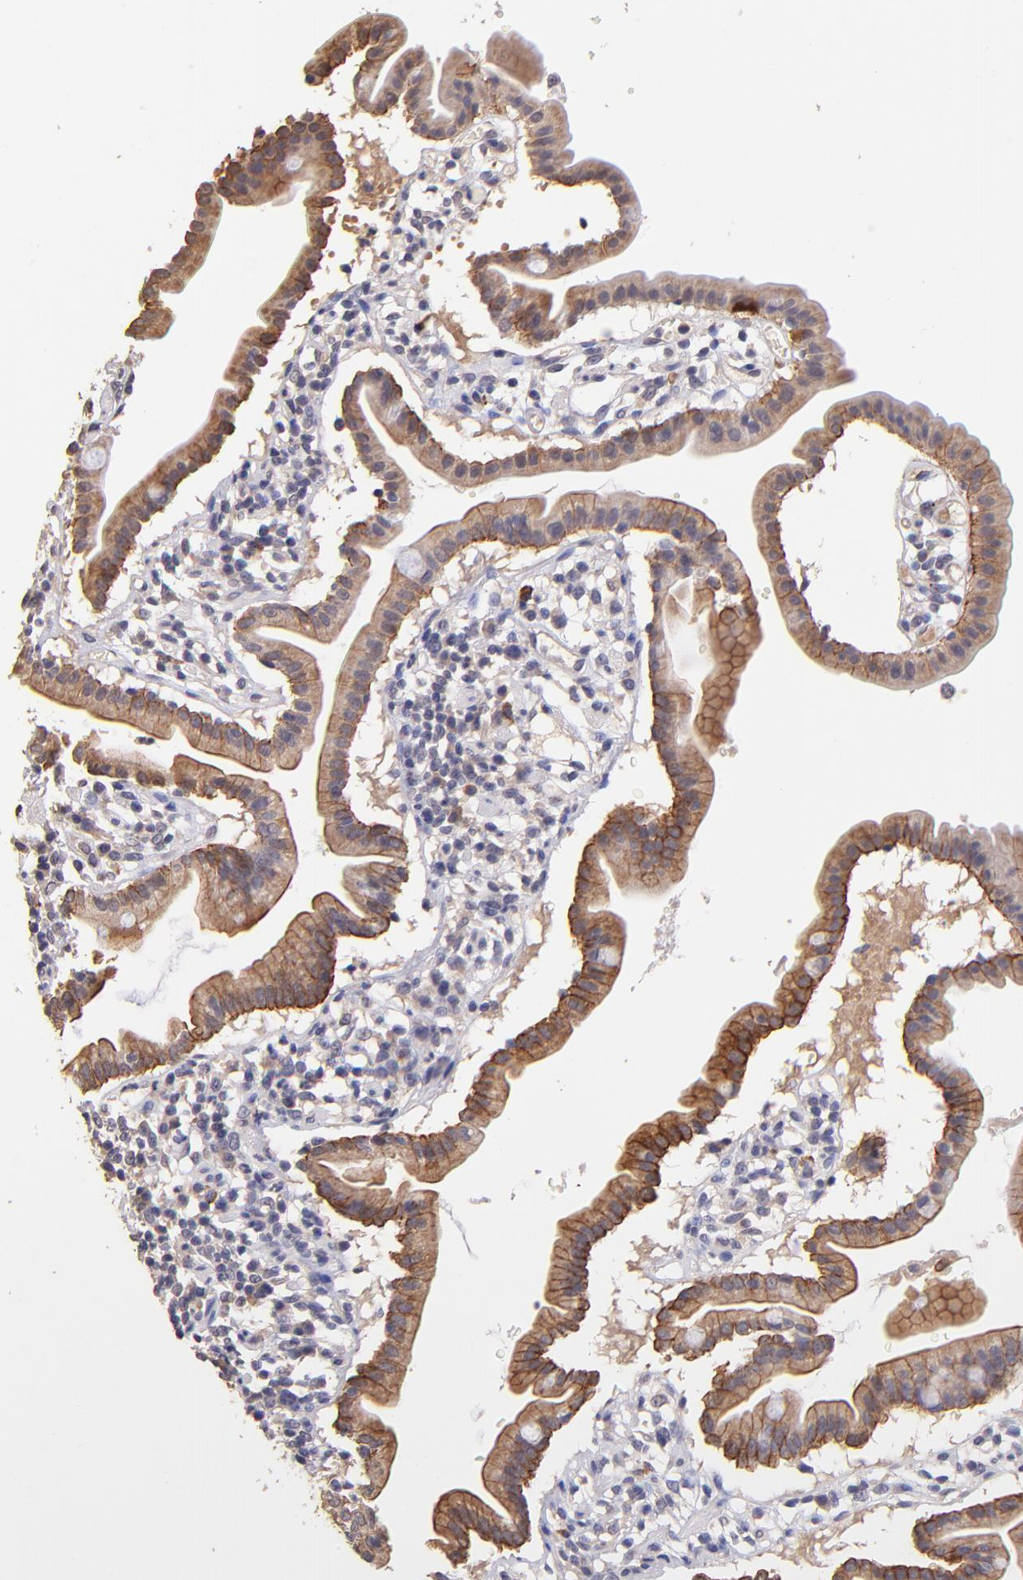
{"staining": {"intensity": "moderate", "quantity": "<25%", "location": "cytoplasmic/membranous"}, "tissue": "duodenum", "cell_type": "Glandular cells", "image_type": "normal", "snomed": [{"axis": "morphology", "description": "Normal tissue, NOS"}, {"axis": "topography", "description": "Duodenum"}], "caption": "Immunohistochemistry of unremarkable duodenum demonstrates low levels of moderate cytoplasmic/membranous expression in about <25% of glandular cells.", "gene": "RNASEL", "patient": {"sex": "male", "age": 50}}